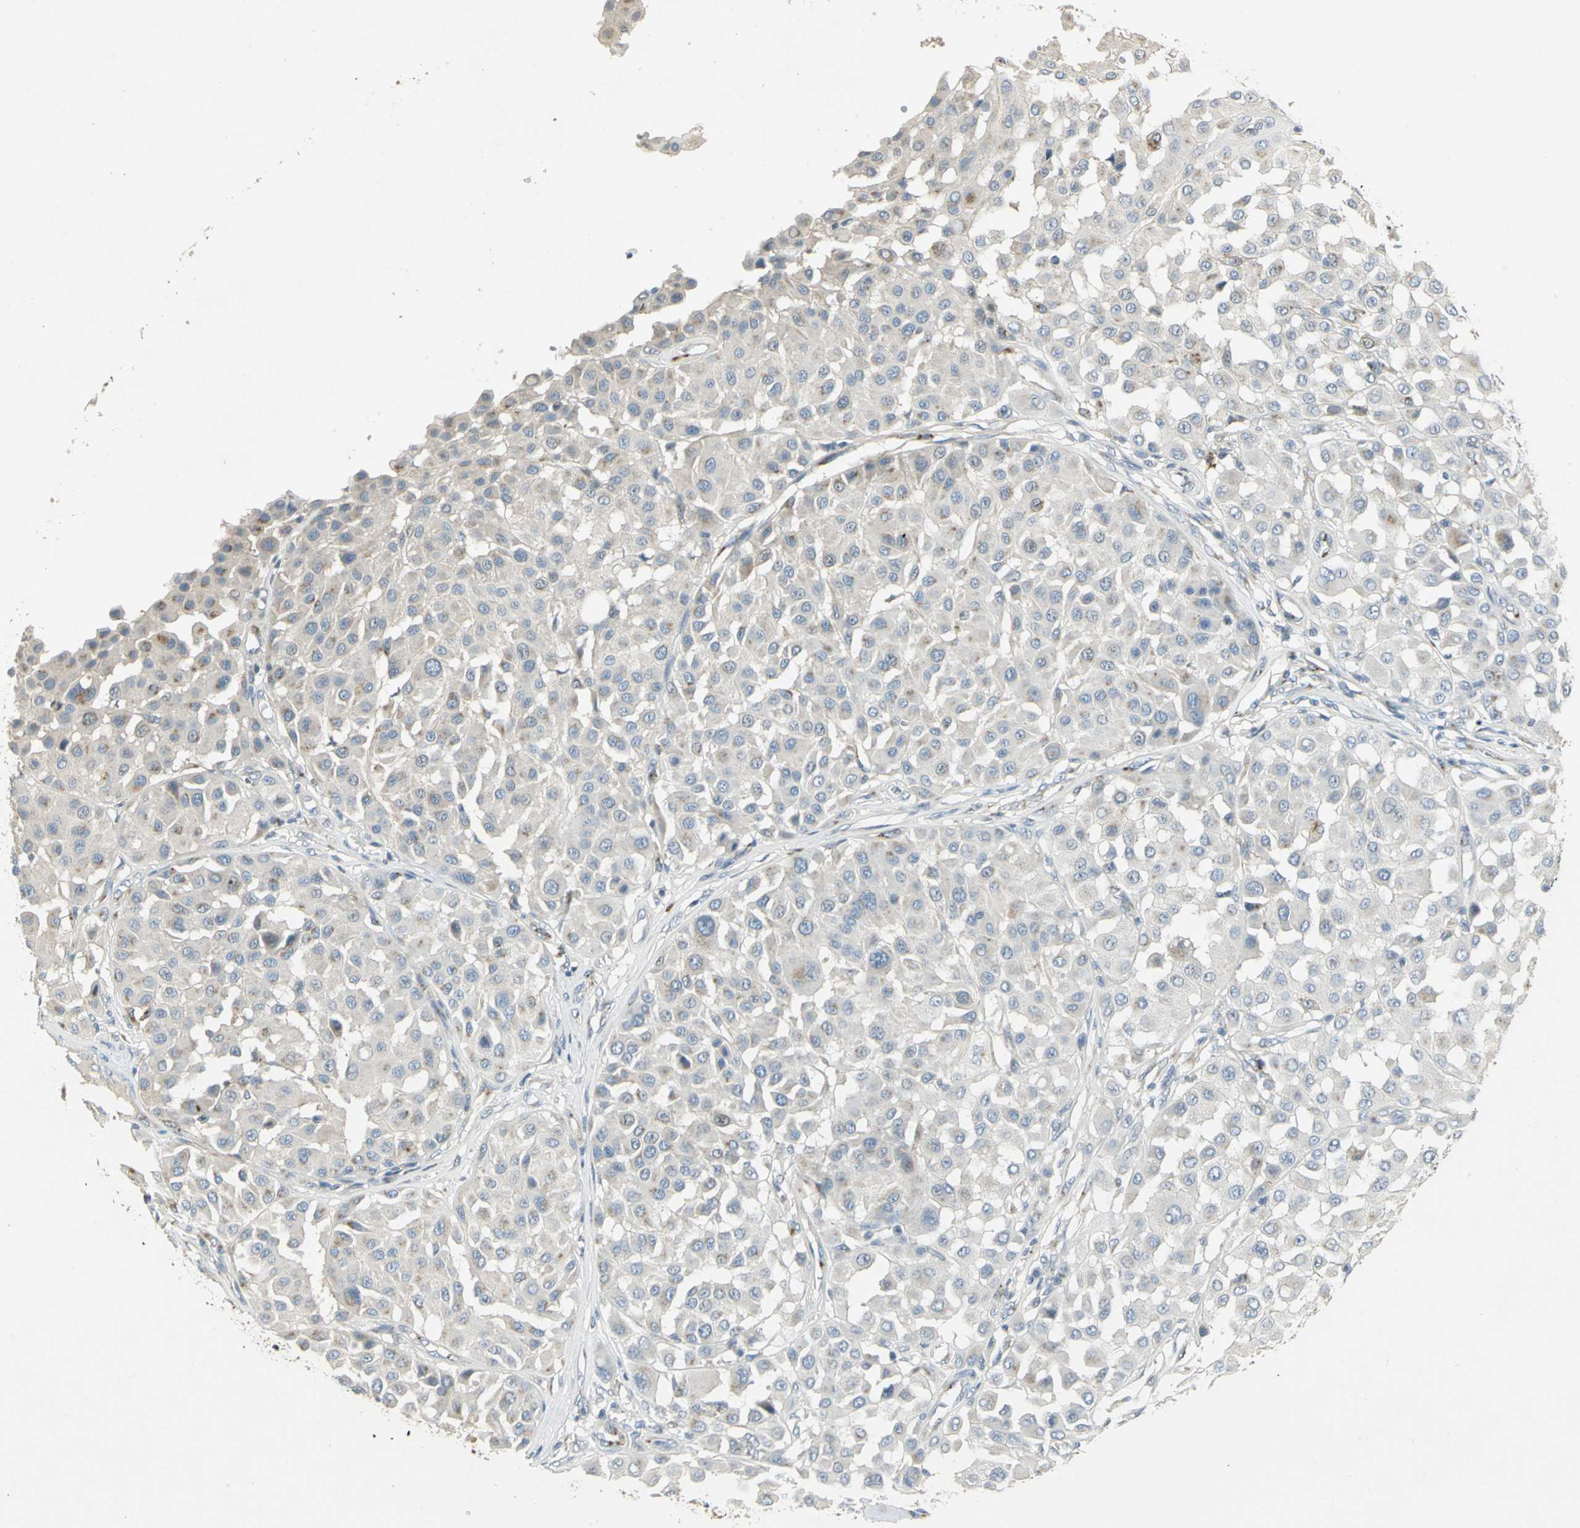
{"staining": {"intensity": "negative", "quantity": "none", "location": "none"}, "tissue": "melanoma", "cell_type": "Tumor cells", "image_type": "cancer", "snomed": [{"axis": "morphology", "description": "Malignant melanoma, Metastatic site"}, {"axis": "topography", "description": "Soft tissue"}], "caption": "A micrograph of human melanoma is negative for staining in tumor cells. (Brightfield microscopy of DAB immunohistochemistry at high magnification).", "gene": "TM9SF2", "patient": {"sex": "male", "age": 41}}